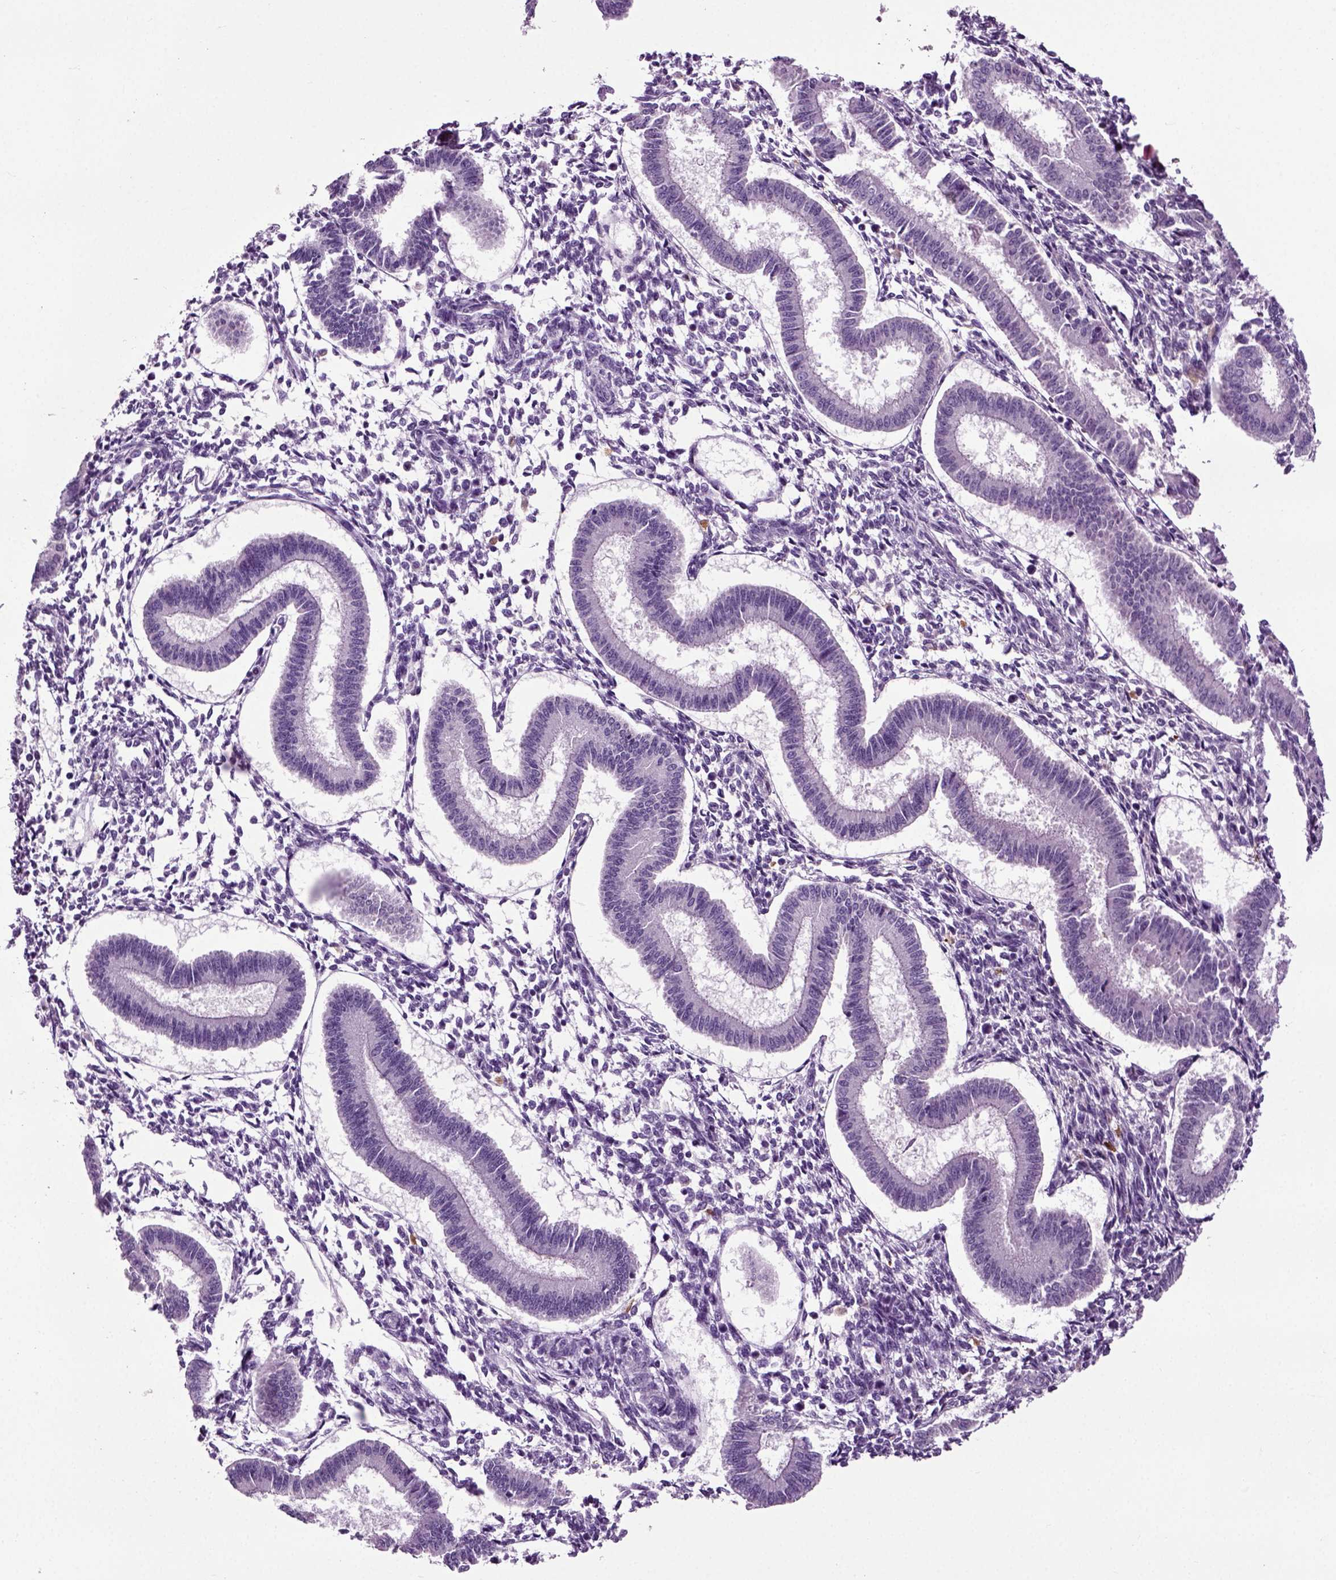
{"staining": {"intensity": "negative", "quantity": "none", "location": "none"}, "tissue": "endometrium", "cell_type": "Cells in endometrial stroma", "image_type": "normal", "snomed": [{"axis": "morphology", "description": "Normal tissue, NOS"}, {"axis": "topography", "description": "Endometrium"}], "caption": "IHC of normal endometrium shows no expression in cells in endometrial stroma.", "gene": "DNAH10", "patient": {"sex": "female", "age": 43}}